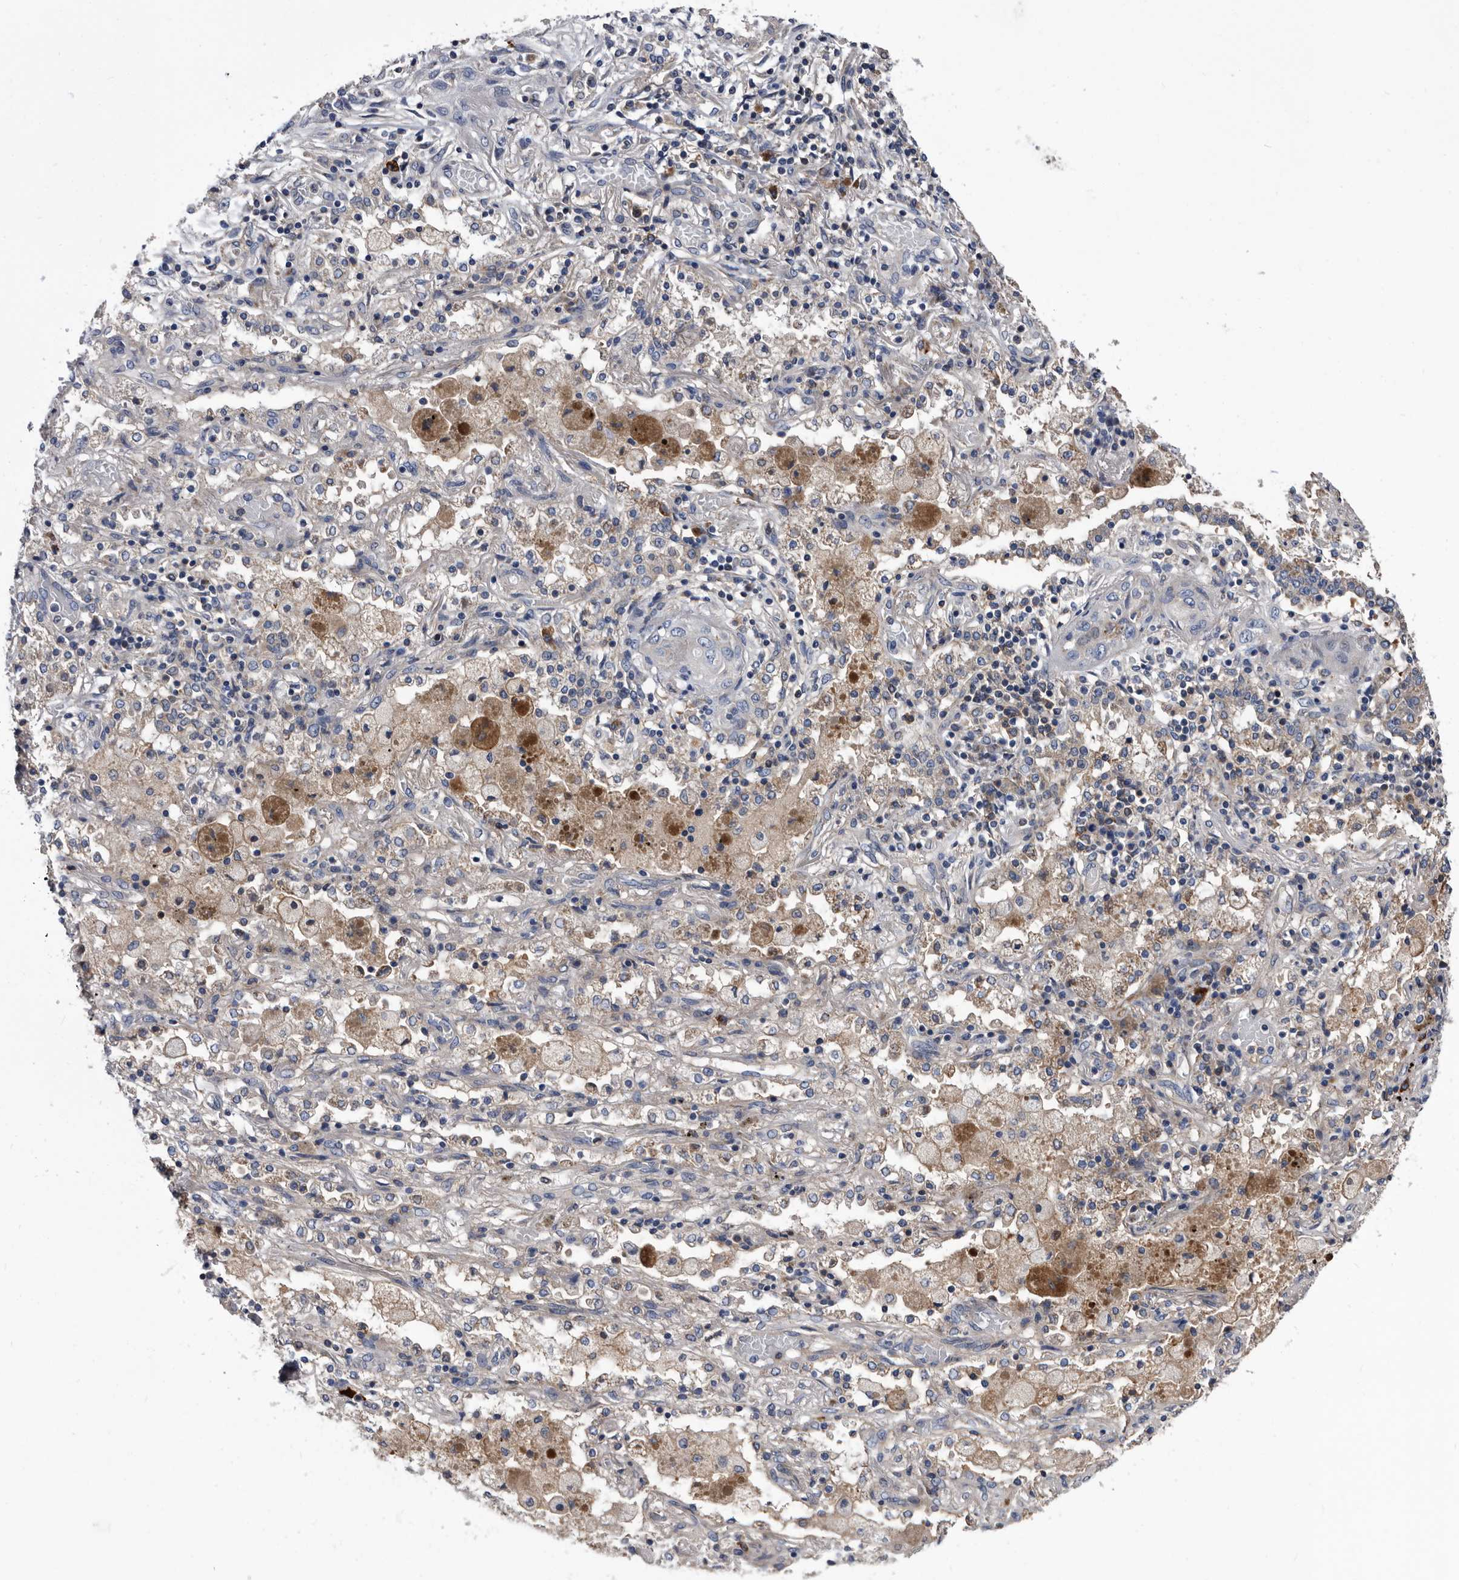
{"staining": {"intensity": "negative", "quantity": "none", "location": "none"}, "tissue": "lung cancer", "cell_type": "Tumor cells", "image_type": "cancer", "snomed": [{"axis": "morphology", "description": "Squamous cell carcinoma, NOS"}, {"axis": "topography", "description": "Lung"}], "caption": "IHC of squamous cell carcinoma (lung) exhibits no positivity in tumor cells.", "gene": "DTNBP1", "patient": {"sex": "female", "age": 47}}